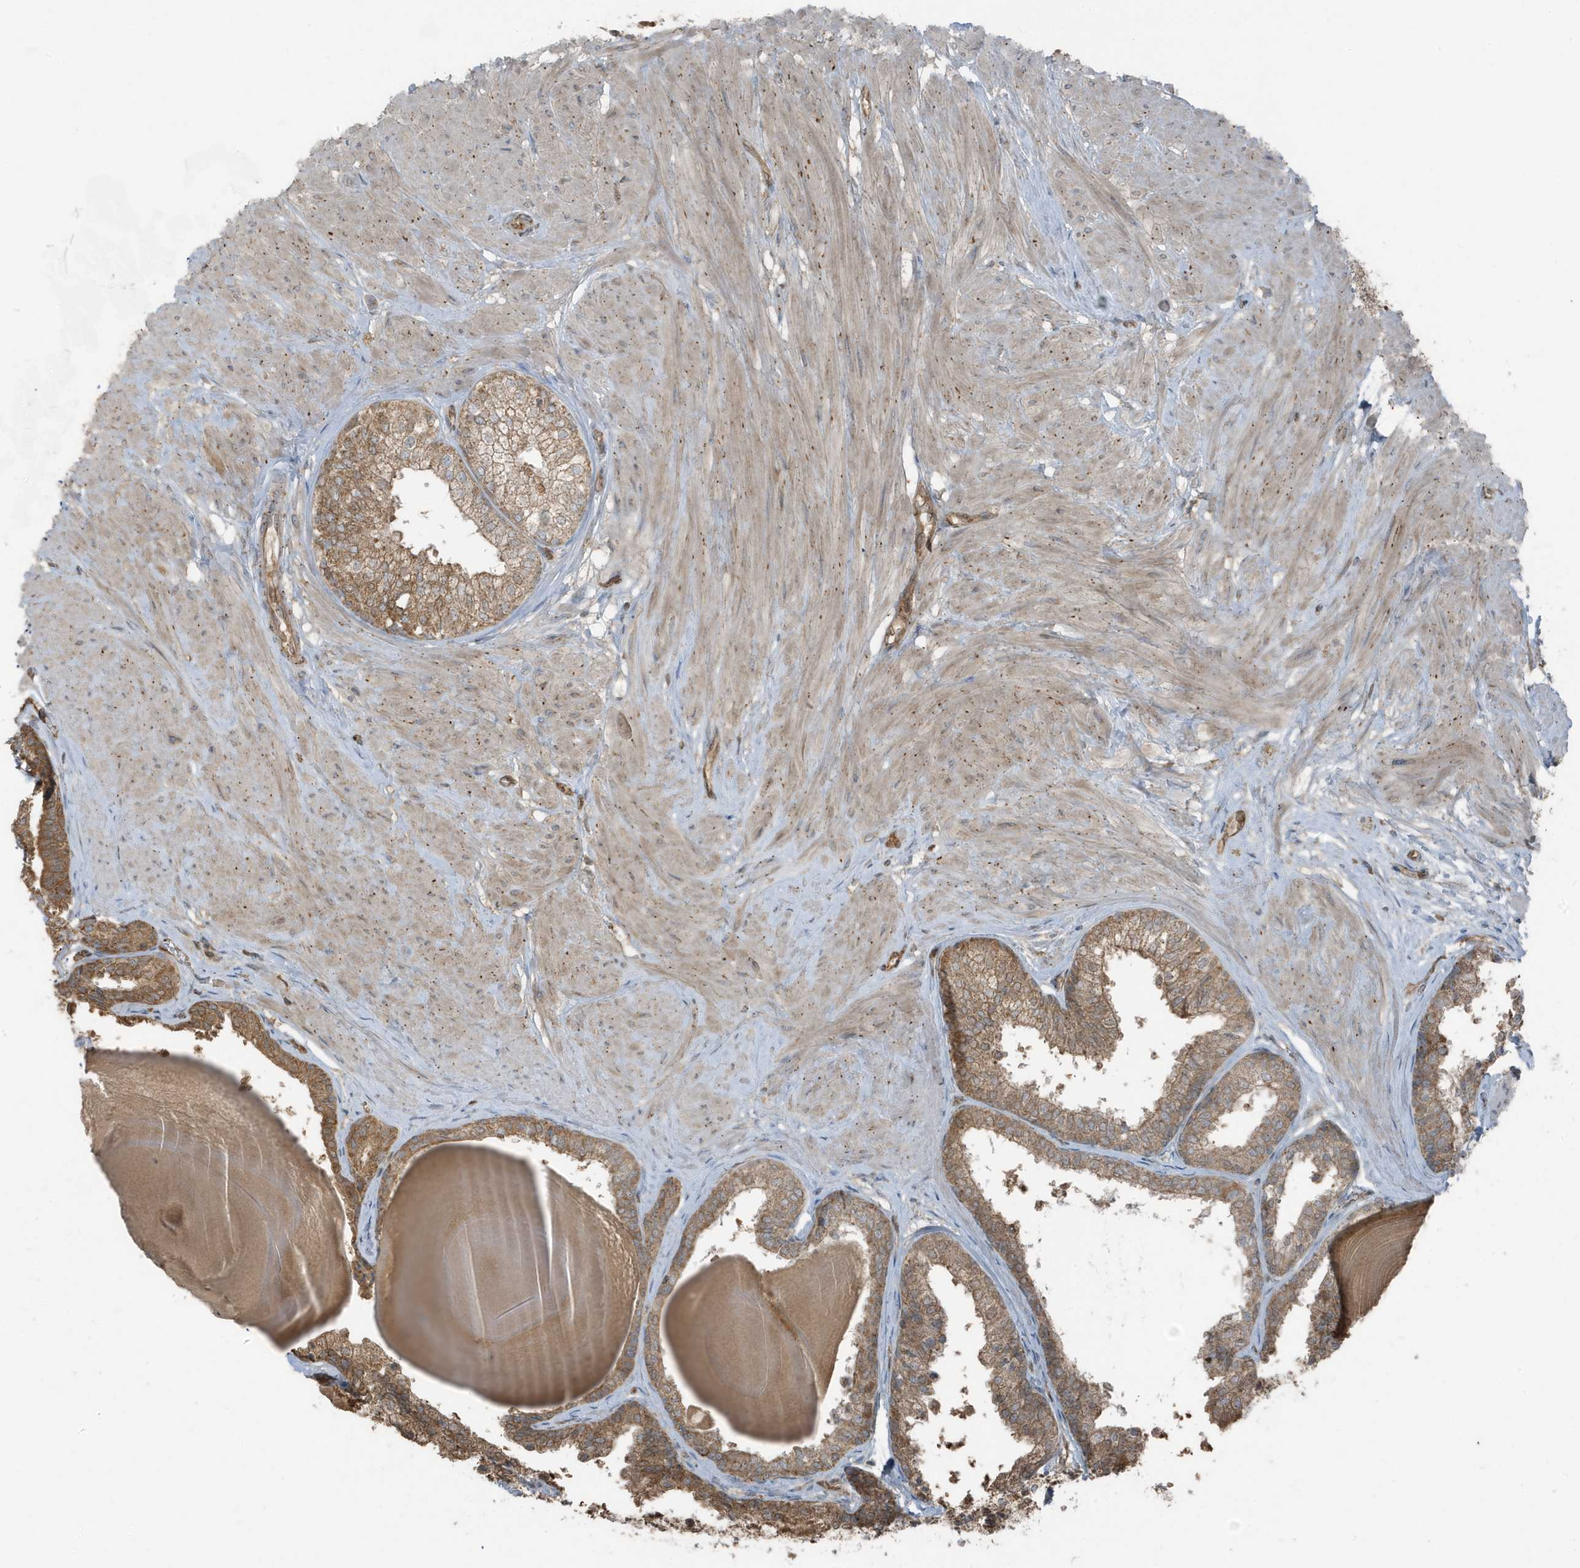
{"staining": {"intensity": "moderate", "quantity": ">75%", "location": "cytoplasmic/membranous"}, "tissue": "prostate", "cell_type": "Glandular cells", "image_type": "normal", "snomed": [{"axis": "morphology", "description": "Normal tissue, NOS"}, {"axis": "topography", "description": "Prostate"}], "caption": "Approximately >75% of glandular cells in unremarkable prostate show moderate cytoplasmic/membranous protein staining as visualized by brown immunohistochemical staining.", "gene": "AZI2", "patient": {"sex": "male", "age": 48}}